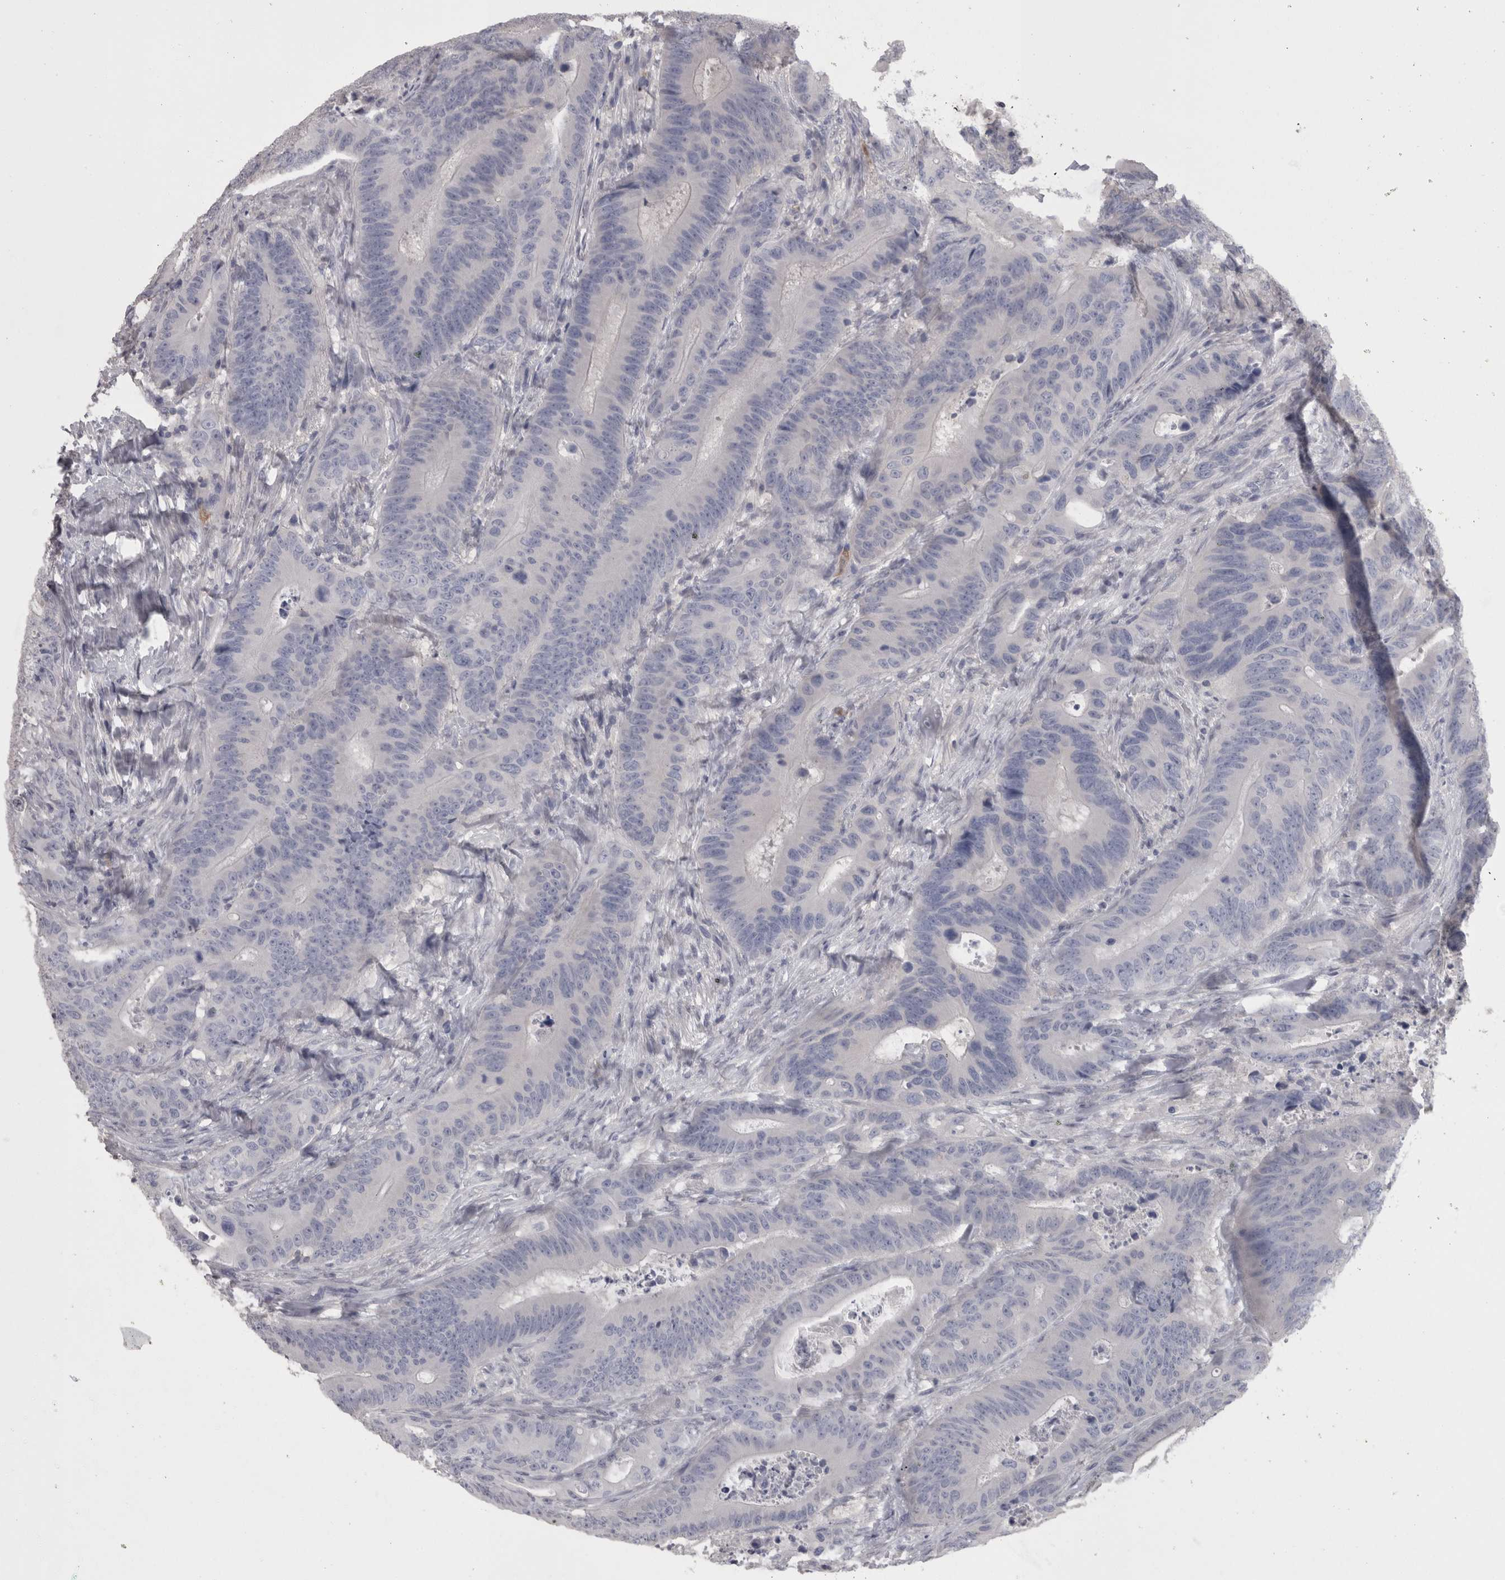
{"staining": {"intensity": "negative", "quantity": "none", "location": "none"}, "tissue": "colorectal cancer", "cell_type": "Tumor cells", "image_type": "cancer", "snomed": [{"axis": "morphology", "description": "Adenocarcinoma, NOS"}, {"axis": "topography", "description": "Colon"}], "caption": "The photomicrograph displays no significant expression in tumor cells of colorectal adenocarcinoma.", "gene": "CAMK2D", "patient": {"sex": "male", "age": 83}}